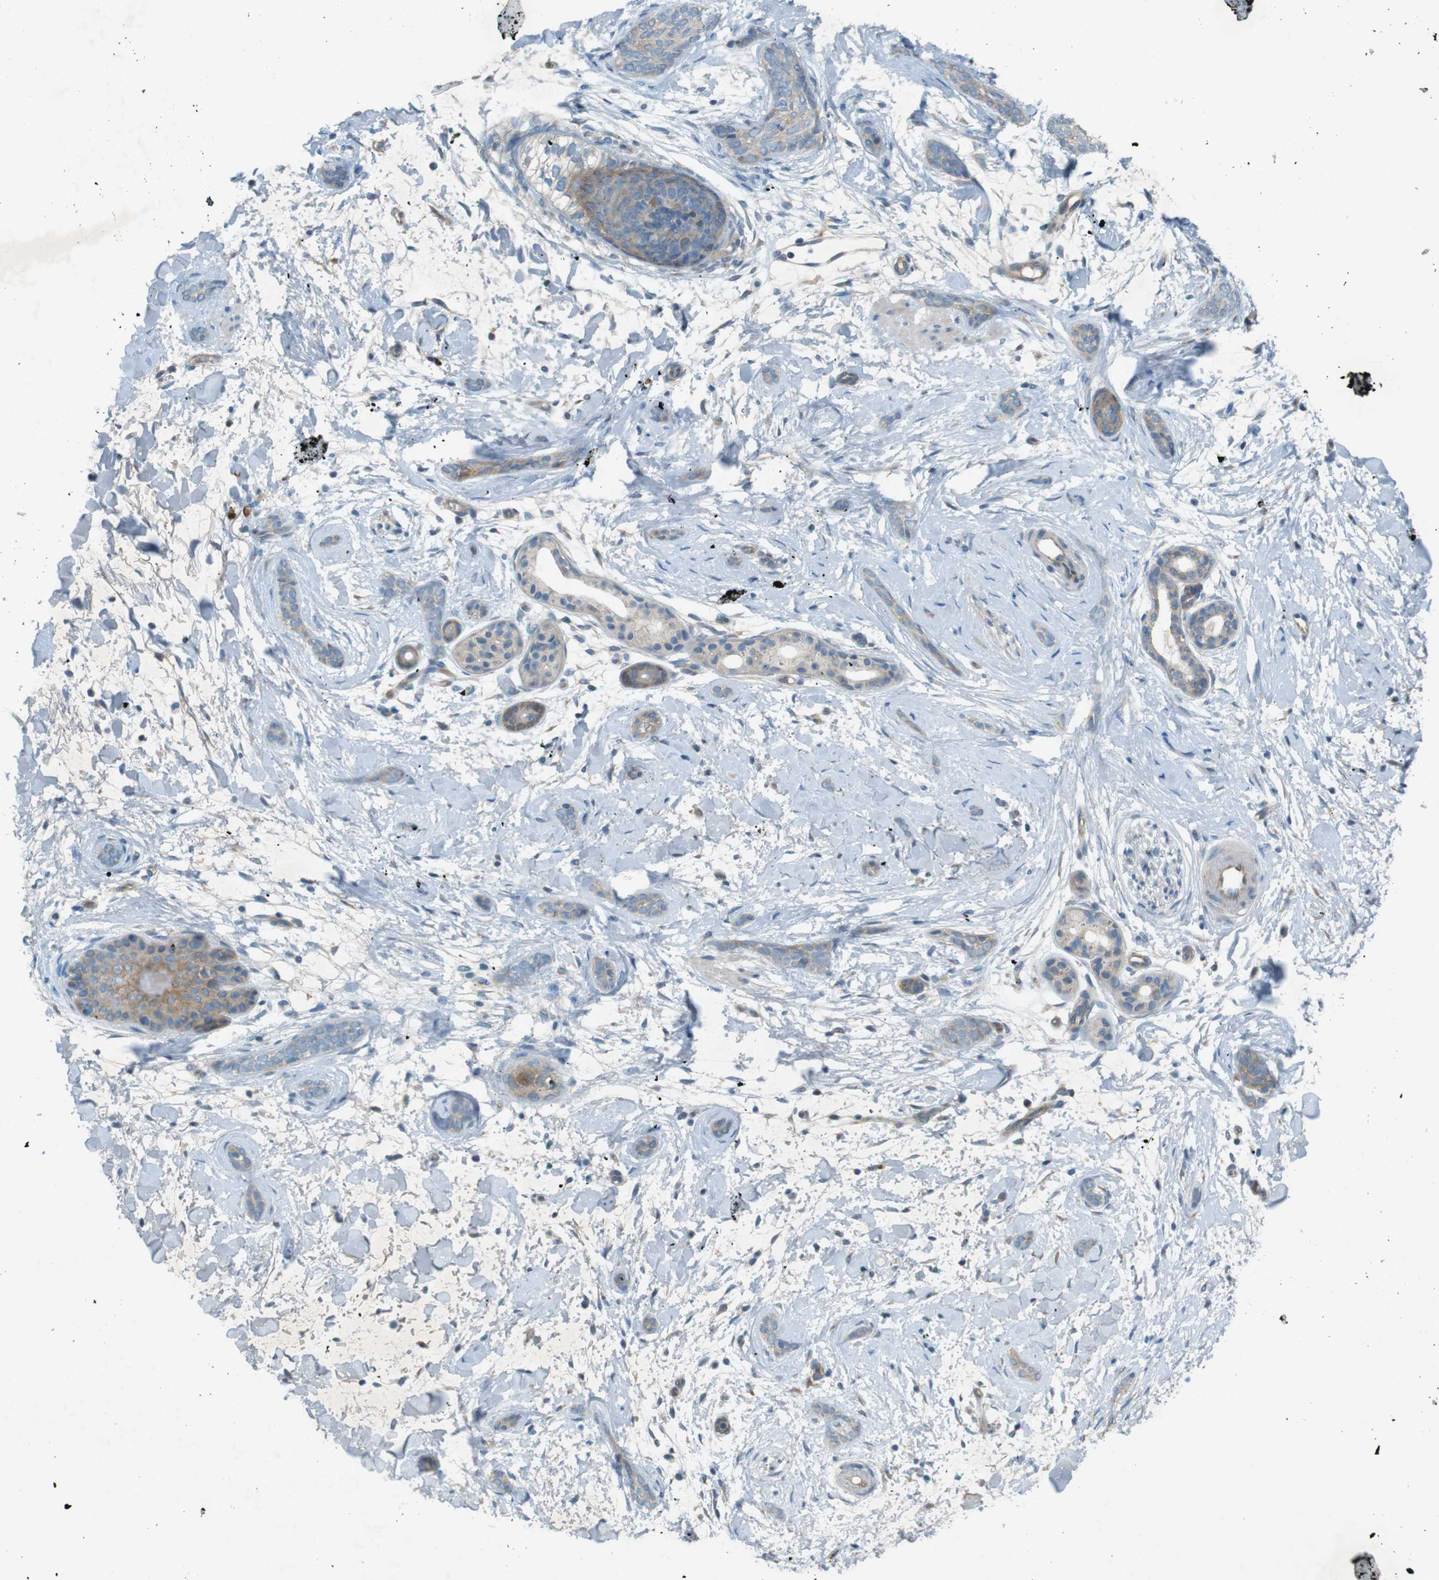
{"staining": {"intensity": "negative", "quantity": "none", "location": "none"}, "tissue": "skin cancer", "cell_type": "Tumor cells", "image_type": "cancer", "snomed": [{"axis": "morphology", "description": "Basal cell carcinoma"}, {"axis": "morphology", "description": "Adnexal tumor, benign"}, {"axis": "topography", "description": "Skin"}], "caption": "Immunohistochemical staining of human skin cancer (basal cell carcinoma) reveals no significant staining in tumor cells.", "gene": "TMEM41B", "patient": {"sex": "female", "age": 42}}